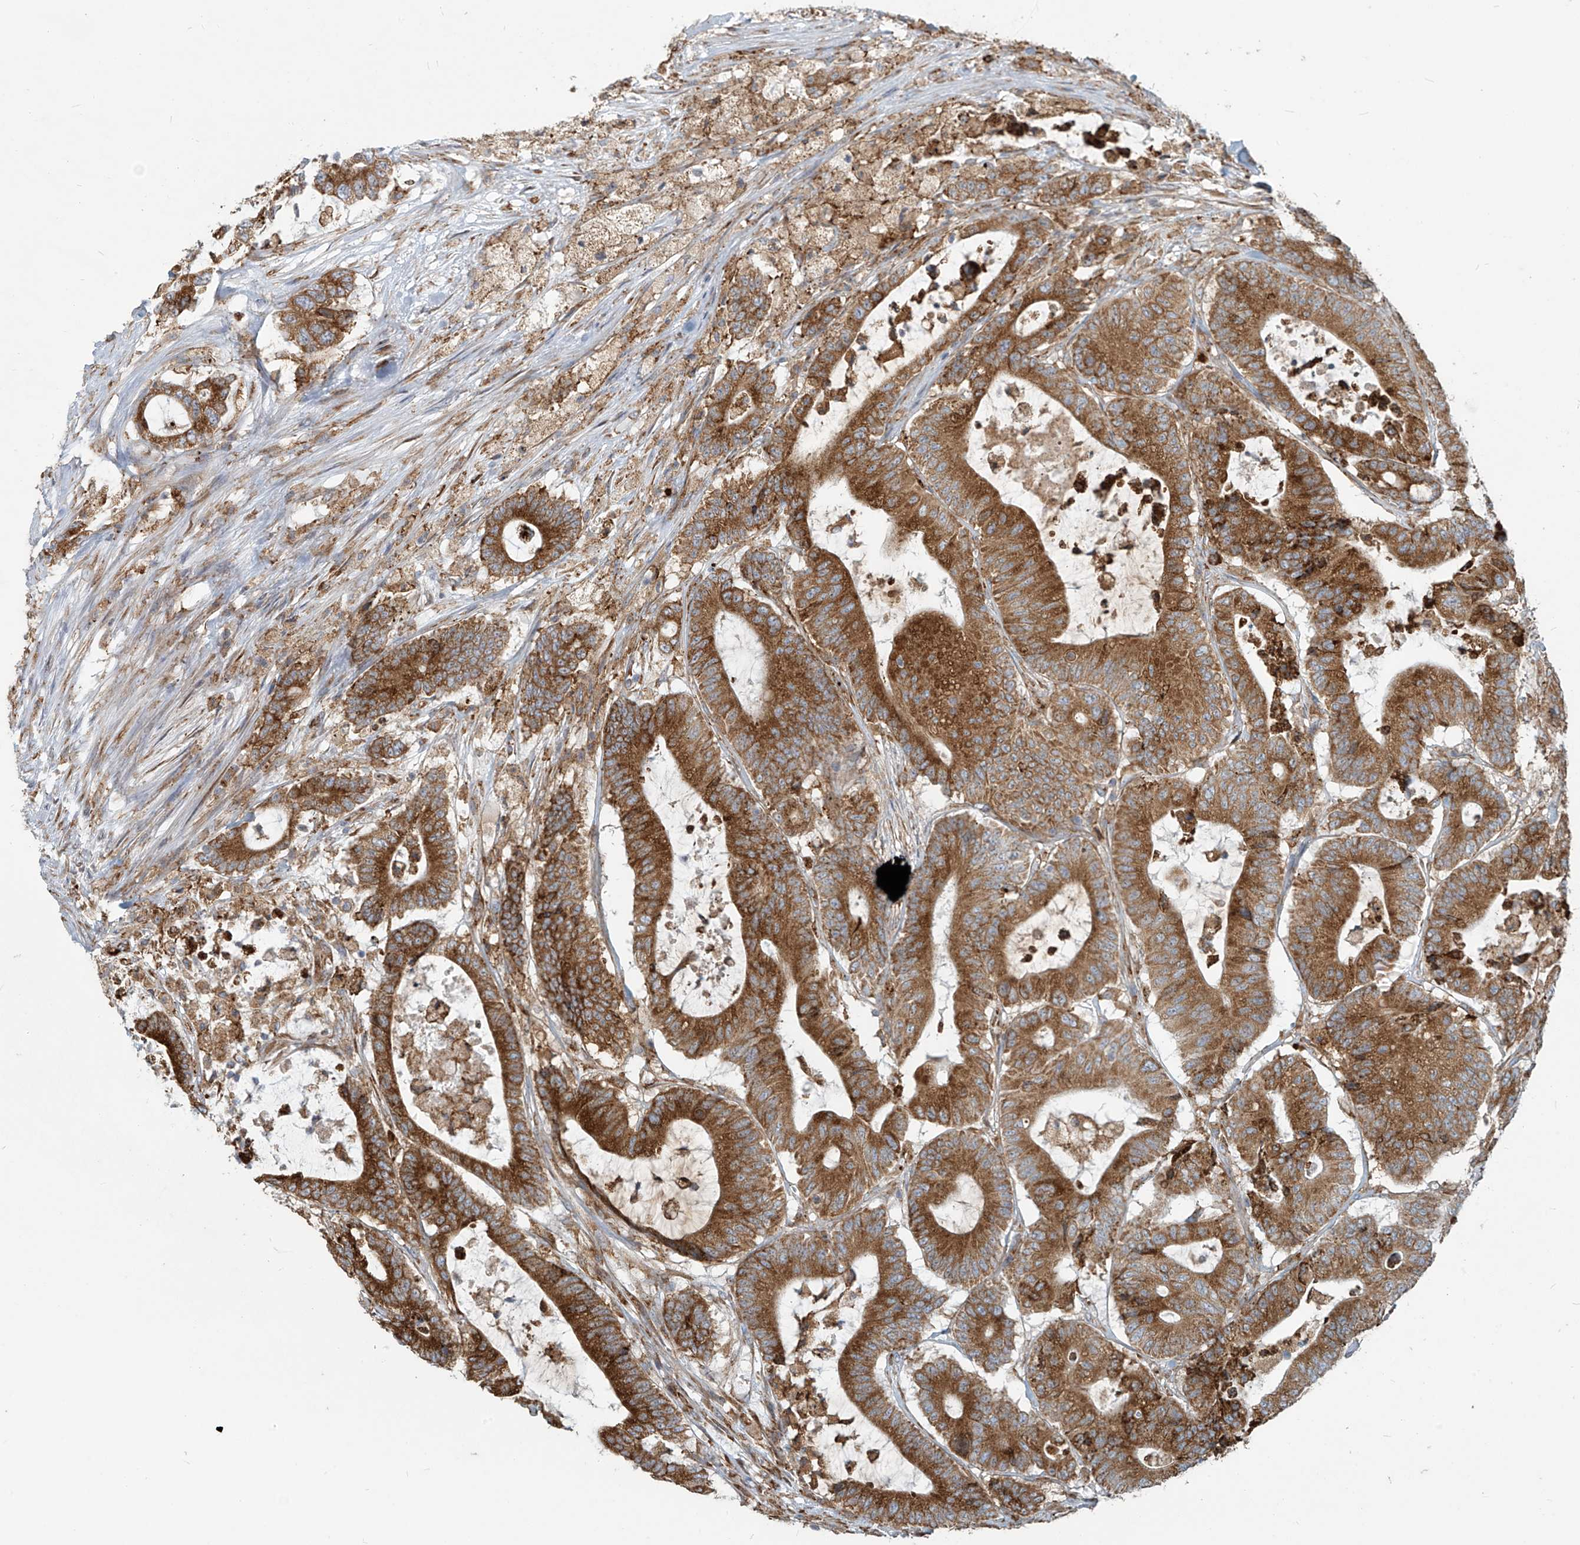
{"staining": {"intensity": "strong", "quantity": ">75%", "location": "cytoplasmic/membranous"}, "tissue": "colorectal cancer", "cell_type": "Tumor cells", "image_type": "cancer", "snomed": [{"axis": "morphology", "description": "Adenocarcinoma, NOS"}, {"axis": "topography", "description": "Colon"}], "caption": "The micrograph shows staining of adenocarcinoma (colorectal), revealing strong cytoplasmic/membranous protein expression (brown color) within tumor cells.", "gene": "KATNIP", "patient": {"sex": "female", "age": 84}}